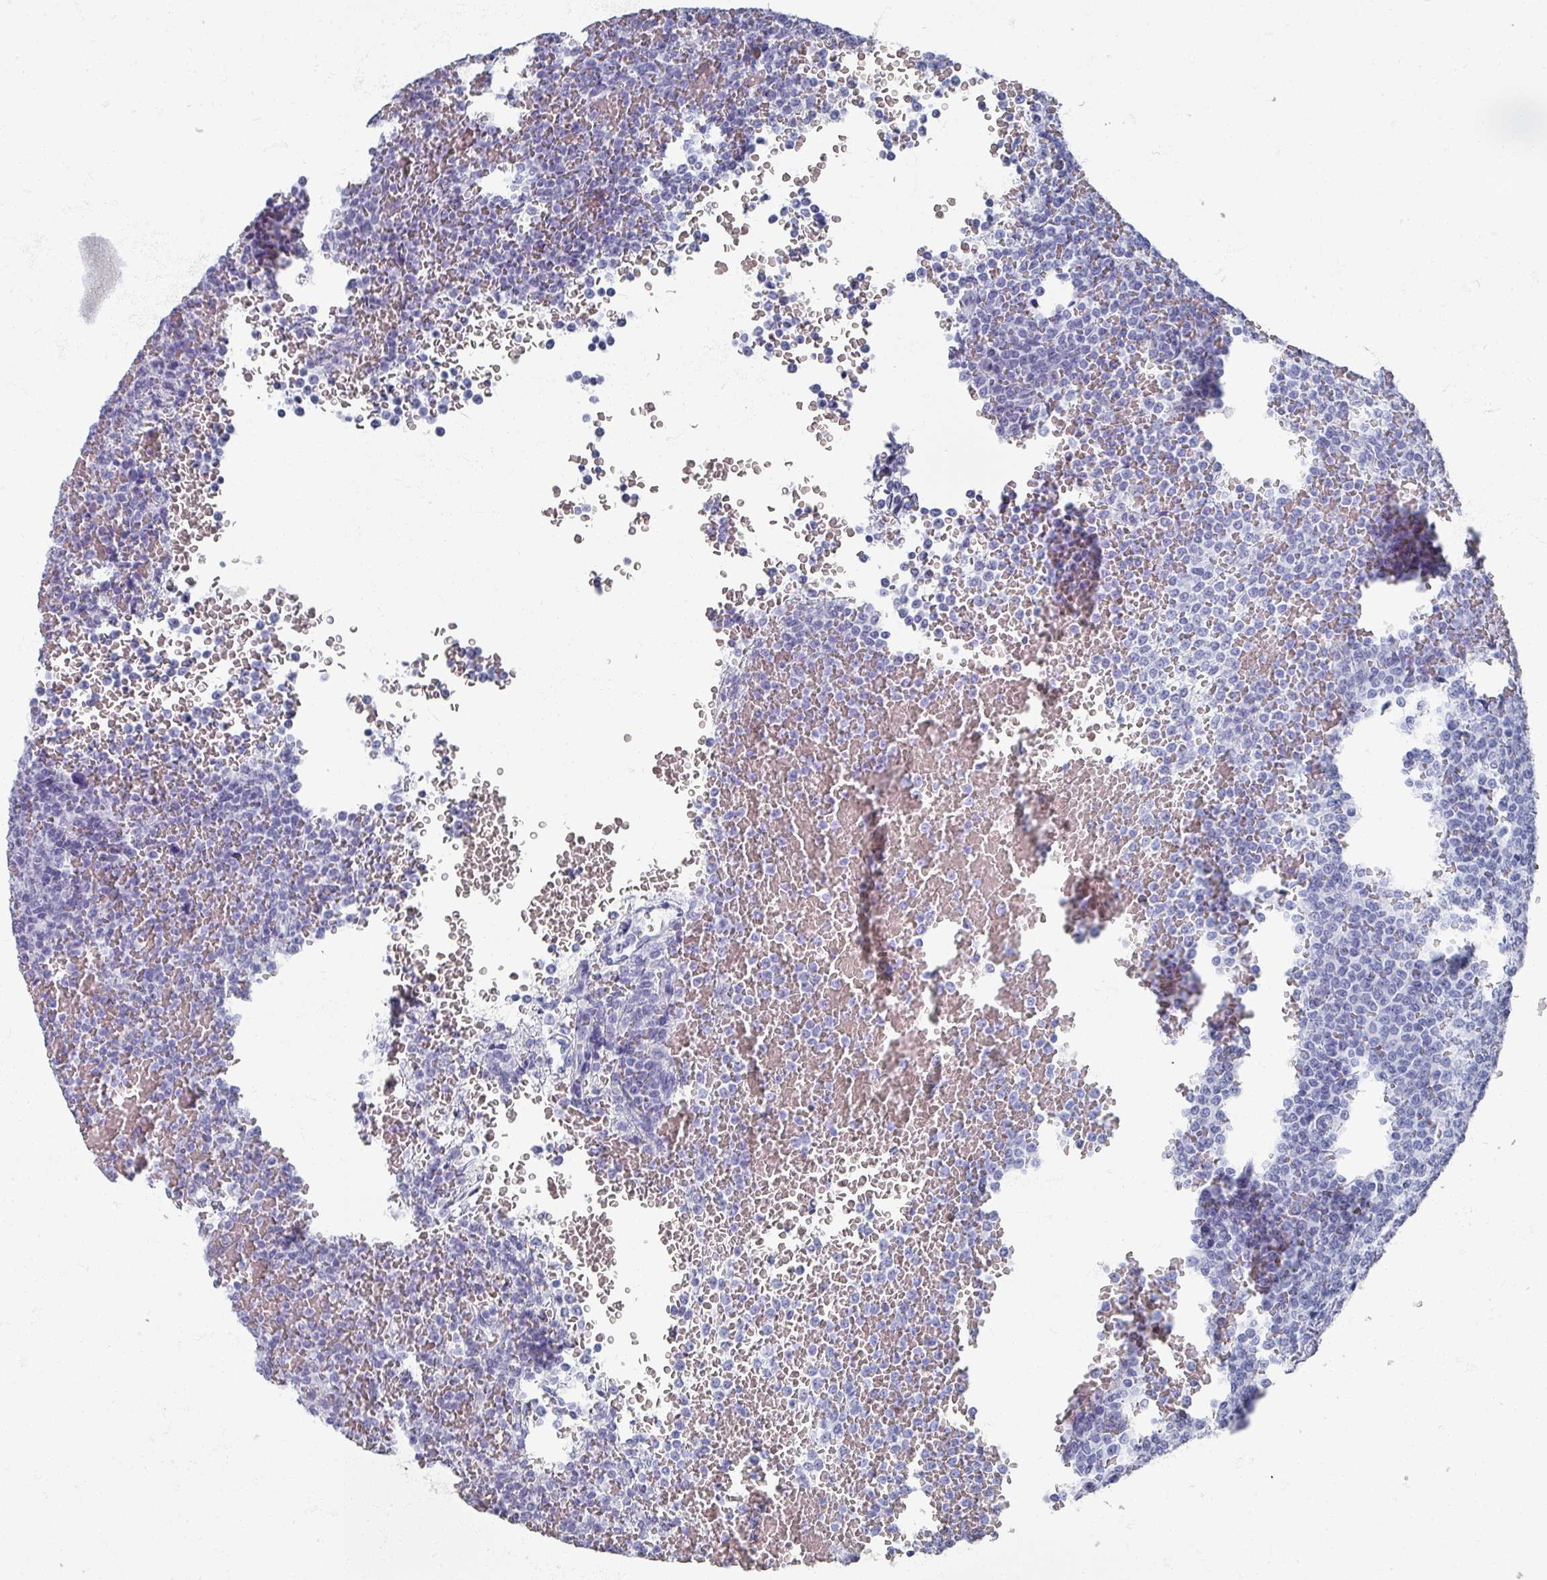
{"staining": {"intensity": "negative", "quantity": "none", "location": "none"}, "tissue": "lymphoma", "cell_type": "Tumor cells", "image_type": "cancer", "snomed": [{"axis": "morphology", "description": "Malignant lymphoma, non-Hodgkin's type, Low grade"}, {"axis": "topography", "description": "Spleen"}], "caption": "There is no significant staining in tumor cells of lymphoma. Nuclei are stained in blue.", "gene": "OMG", "patient": {"sex": "male", "age": 60}}